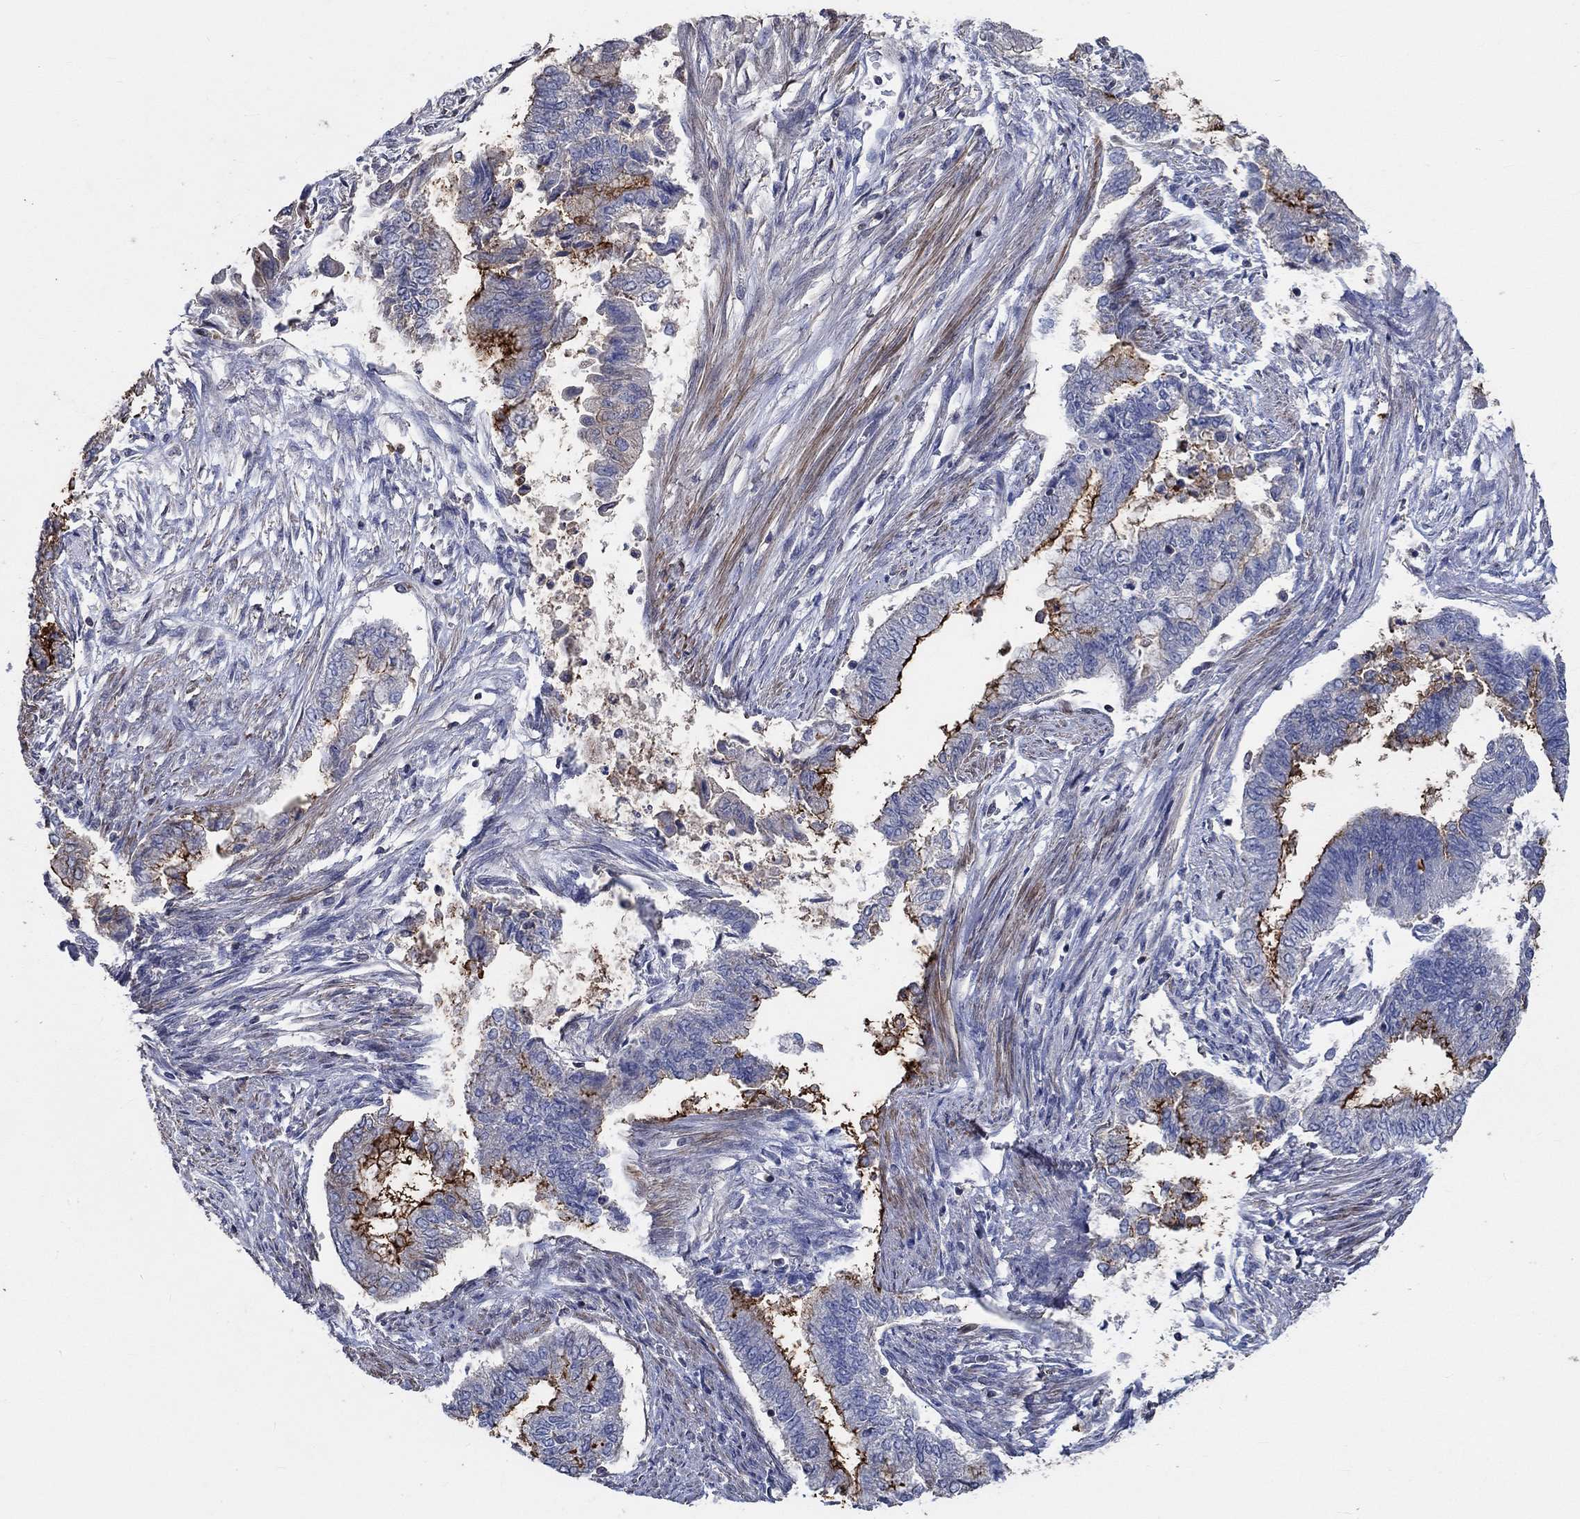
{"staining": {"intensity": "strong", "quantity": "25%-75%", "location": "cytoplasmic/membranous"}, "tissue": "endometrial cancer", "cell_type": "Tumor cells", "image_type": "cancer", "snomed": [{"axis": "morphology", "description": "Adenocarcinoma, NOS"}, {"axis": "topography", "description": "Endometrium"}], "caption": "Immunohistochemical staining of human endometrial cancer demonstrates high levels of strong cytoplasmic/membranous protein positivity in approximately 25%-75% of tumor cells.", "gene": "TNFAIP8L3", "patient": {"sex": "female", "age": 65}}